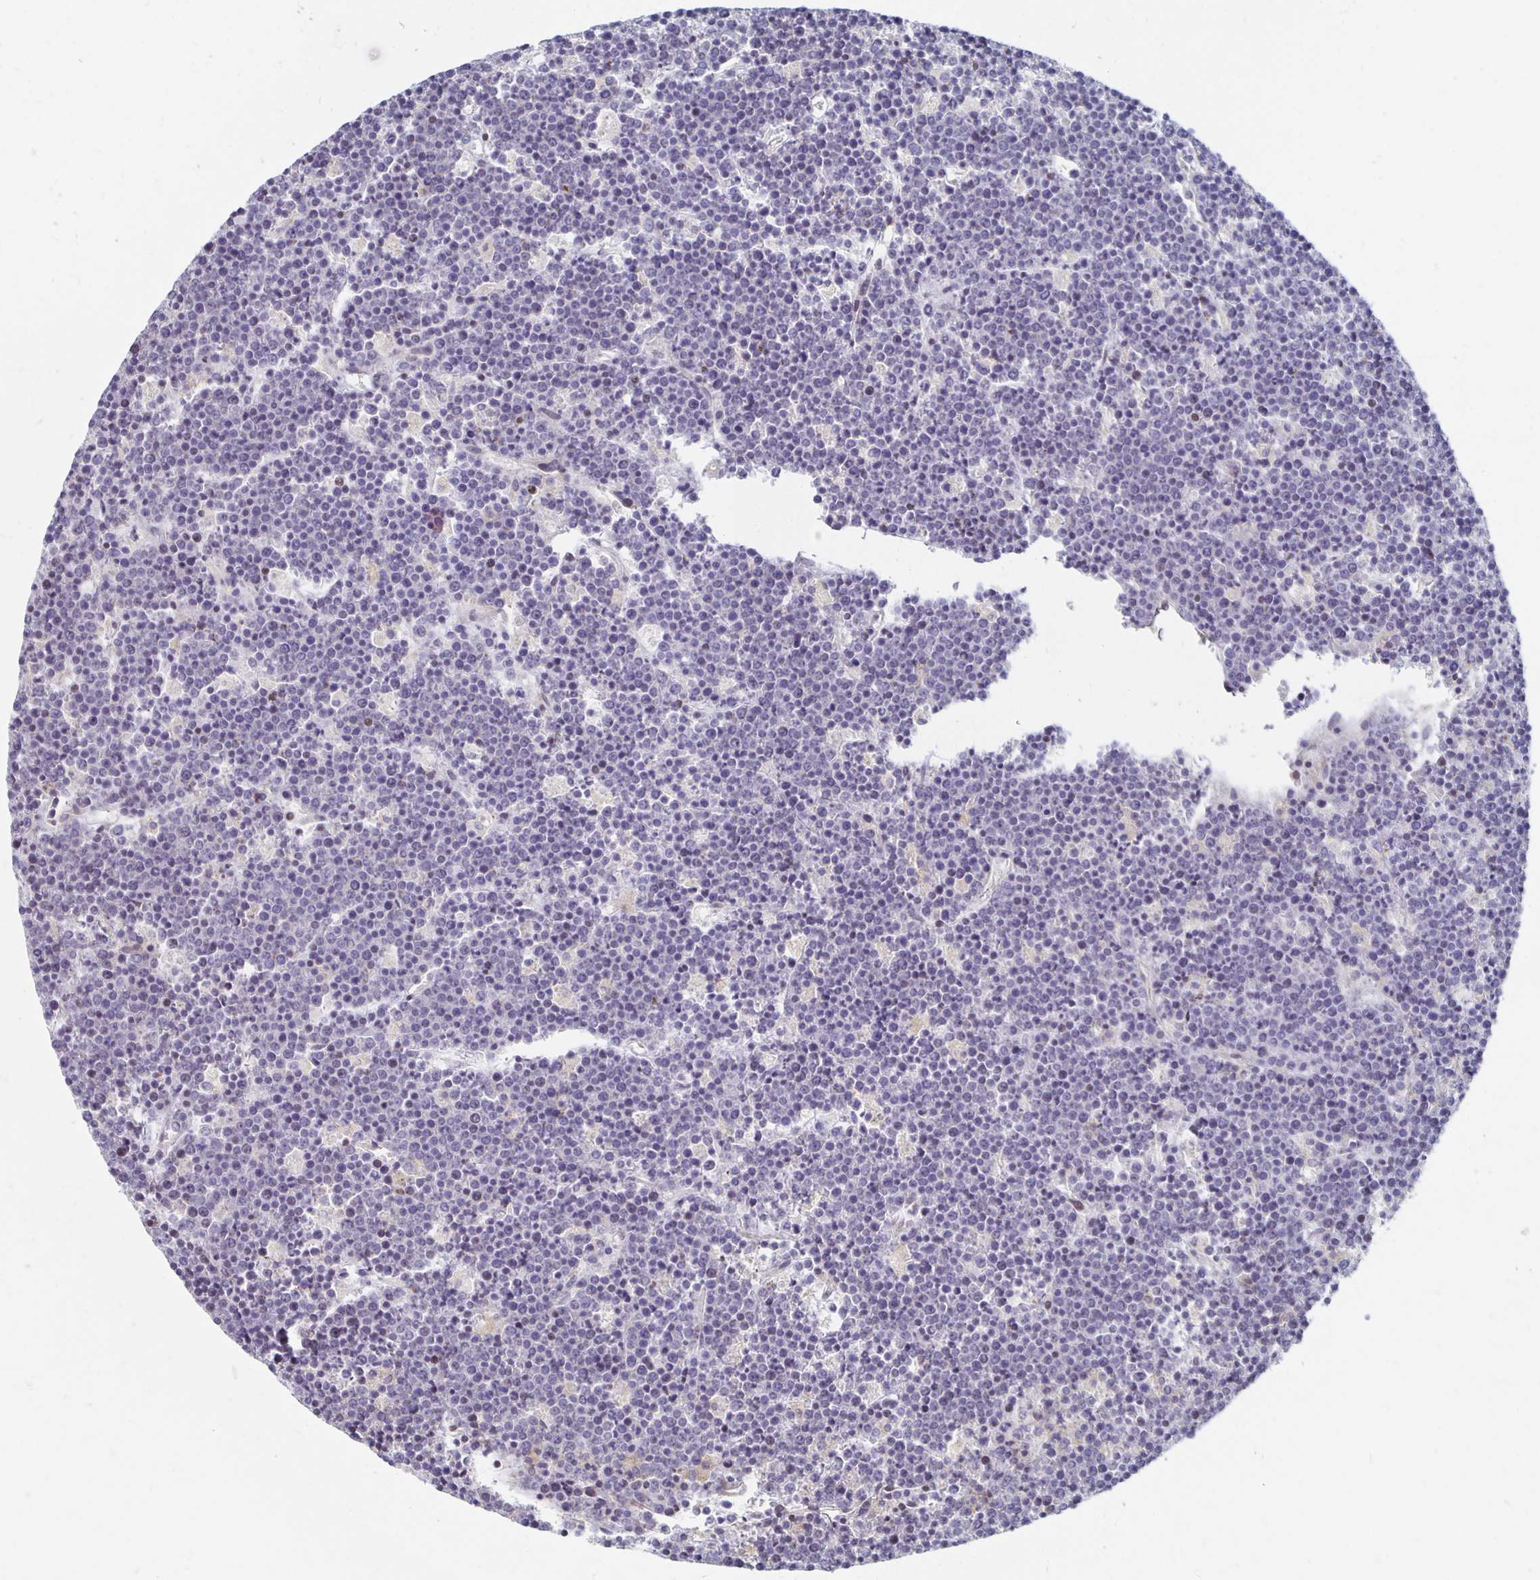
{"staining": {"intensity": "negative", "quantity": "none", "location": "none"}, "tissue": "lymphoma", "cell_type": "Tumor cells", "image_type": "cancer", "snomed": [{"axis": "morphology", "description": "Malignant lymphoma, non-Hodgkin's type, High grade"}, {"axis": "topography", "description": "Ovary"}], "caption": "Immunohistochemical staining of lymphoma exhibits no significant positivity in tumor cells.", "gene": "HCFC1R1", "patient": {"sex": "female", "age": 56}}